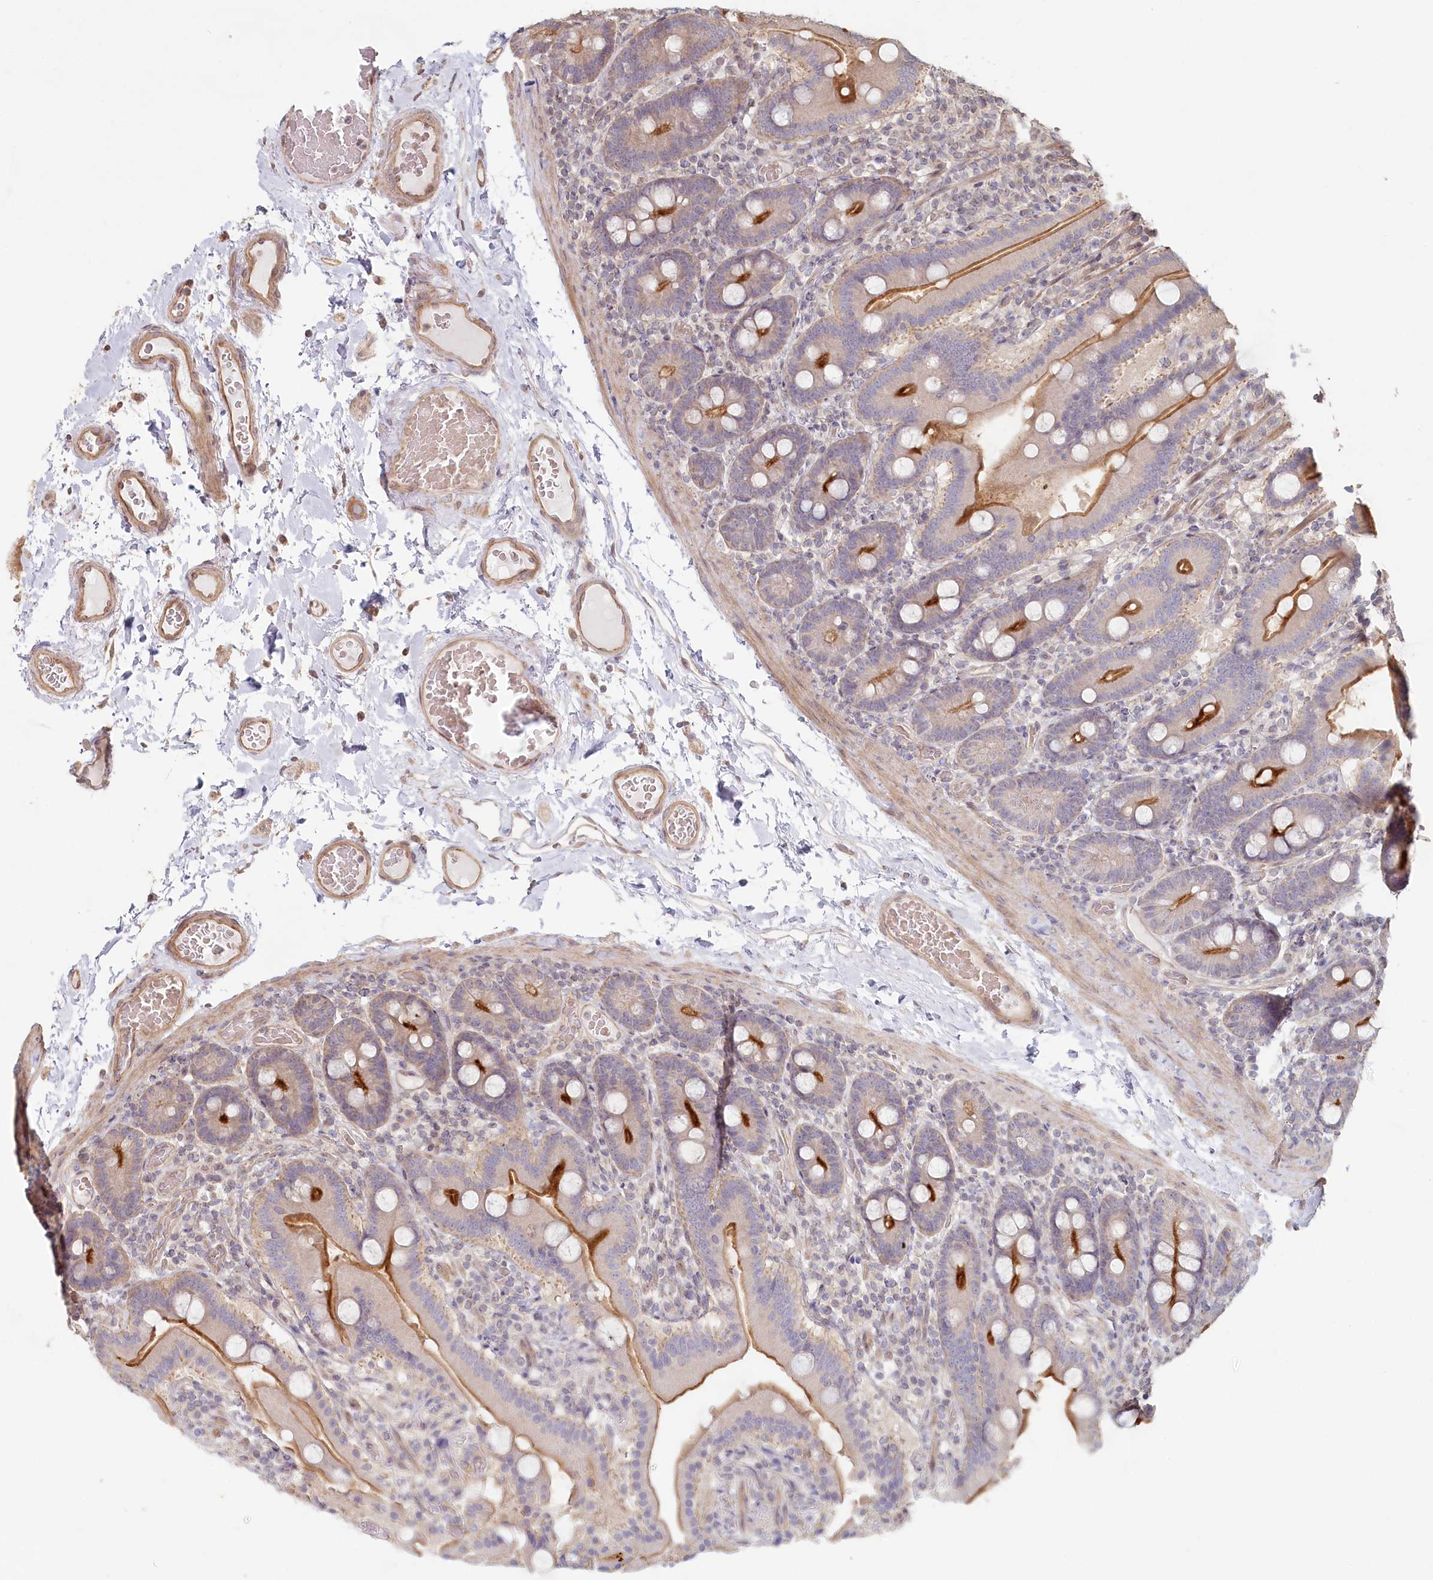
{"staining": {"intensity": "strong", "quantity": ">75%", "location": "cytoplasmic/membranous"}, "tissue": "duodenum", "cell_type": "Glandular cells", "image_type": "normal", "snomed": [{"axis": "morphology", "description": "Normal tissue, NOS"}, {"axis": "topography", "description": "Duodenum"}], "caption": "Immunohistochemical staining of unremarkable duodenum shows high levels of strong cytoplasmic/membranous positivity in about >75% of glandular cells.", "gene": "TCHP", "patient": {"sex": "male", "age": 55}}